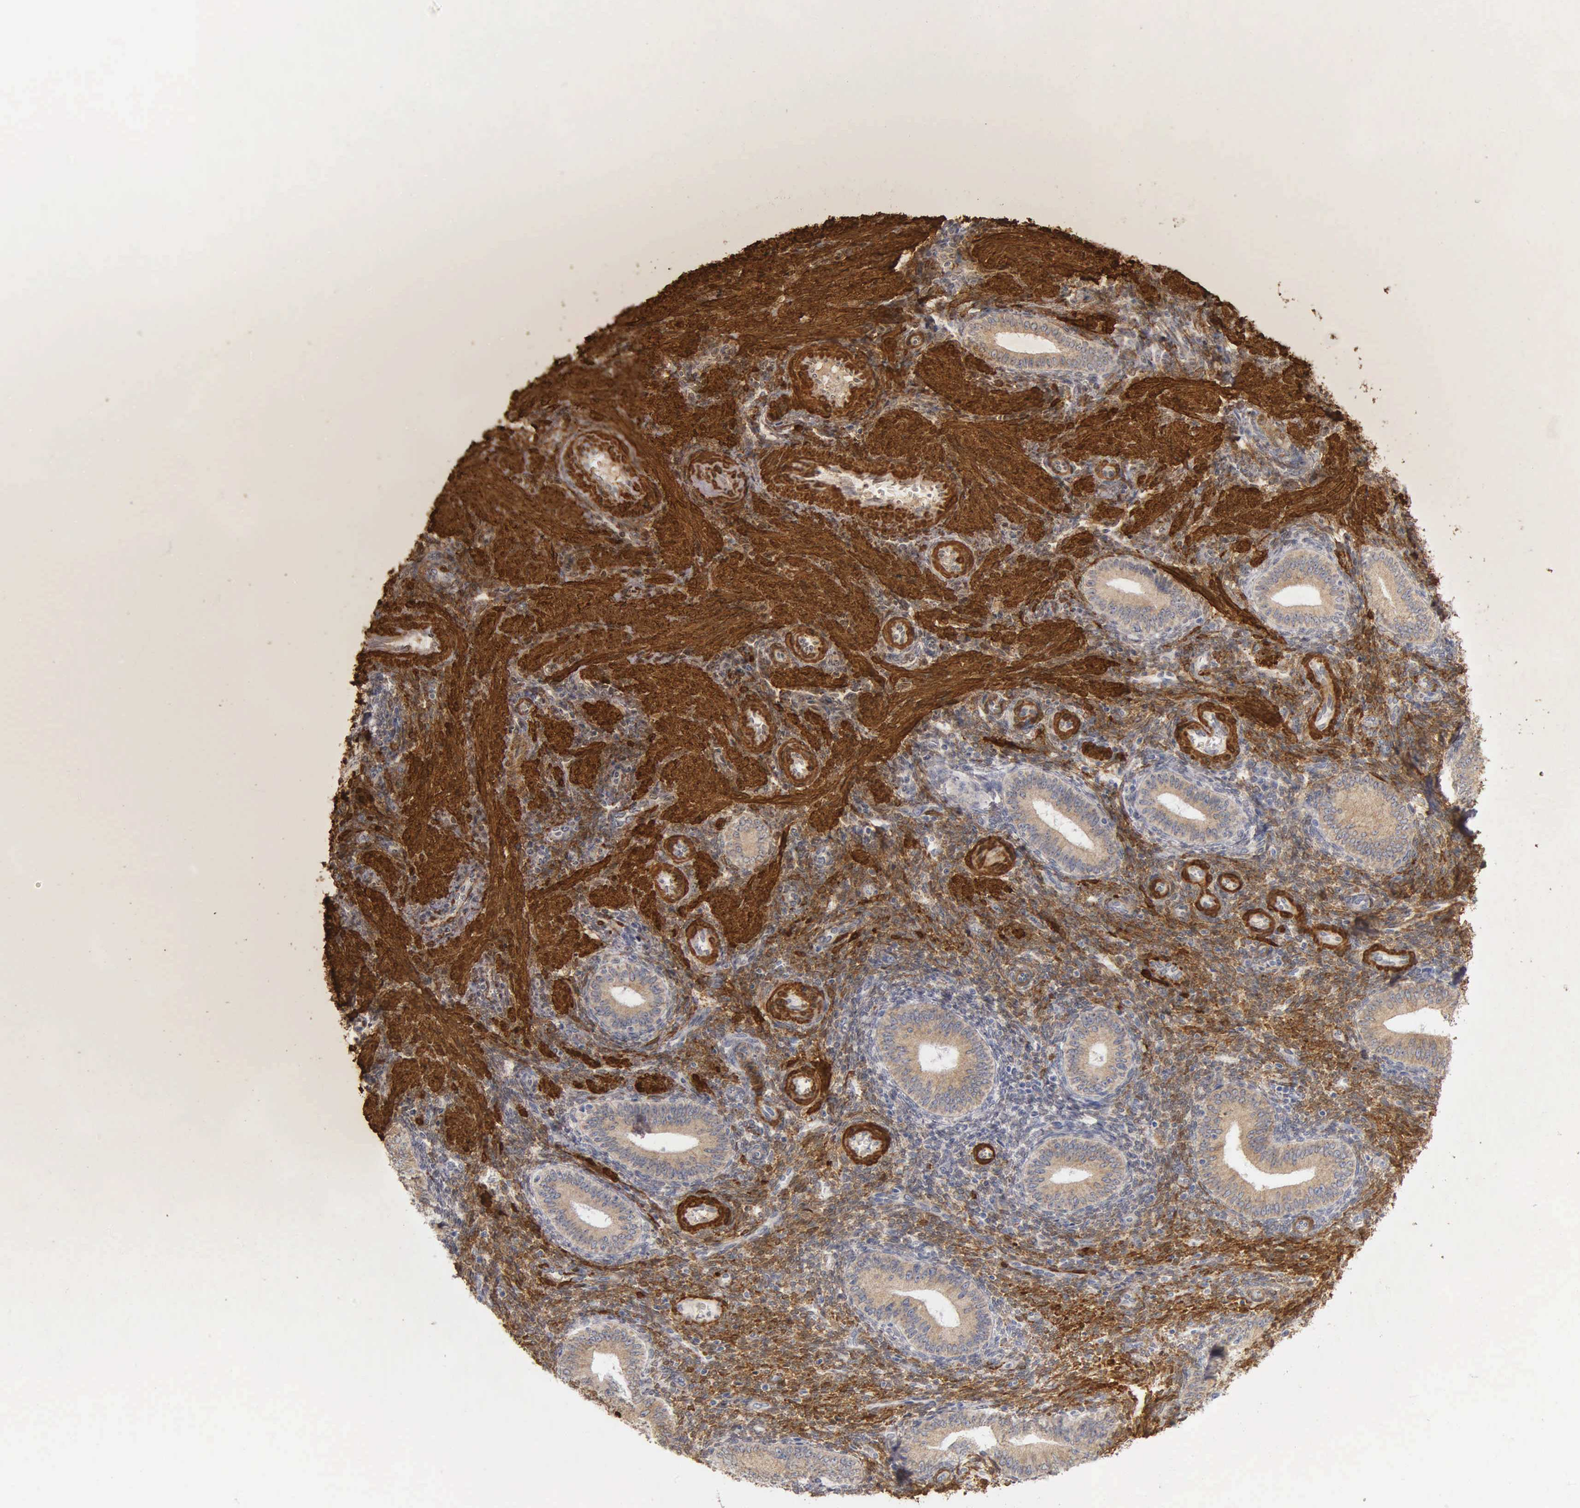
{"staining": {"intensity": "negative", "quantity": "none", "location": "none"}, "tissue": "endometrium", "cell_type": "Cells in endometrial stroma", "image_type": "normal", "snomed": [{"axis": "morphology", "description": "Normal tissue, NOS"}, {"axis": "topography", "description": "Endometrium"}], "caption": "An image of endometrium stained for a protein displays no brown staining in cells in endometrial stroma.", "gene": "CNN1", "patient": {"sex": "female", "age": 35}}